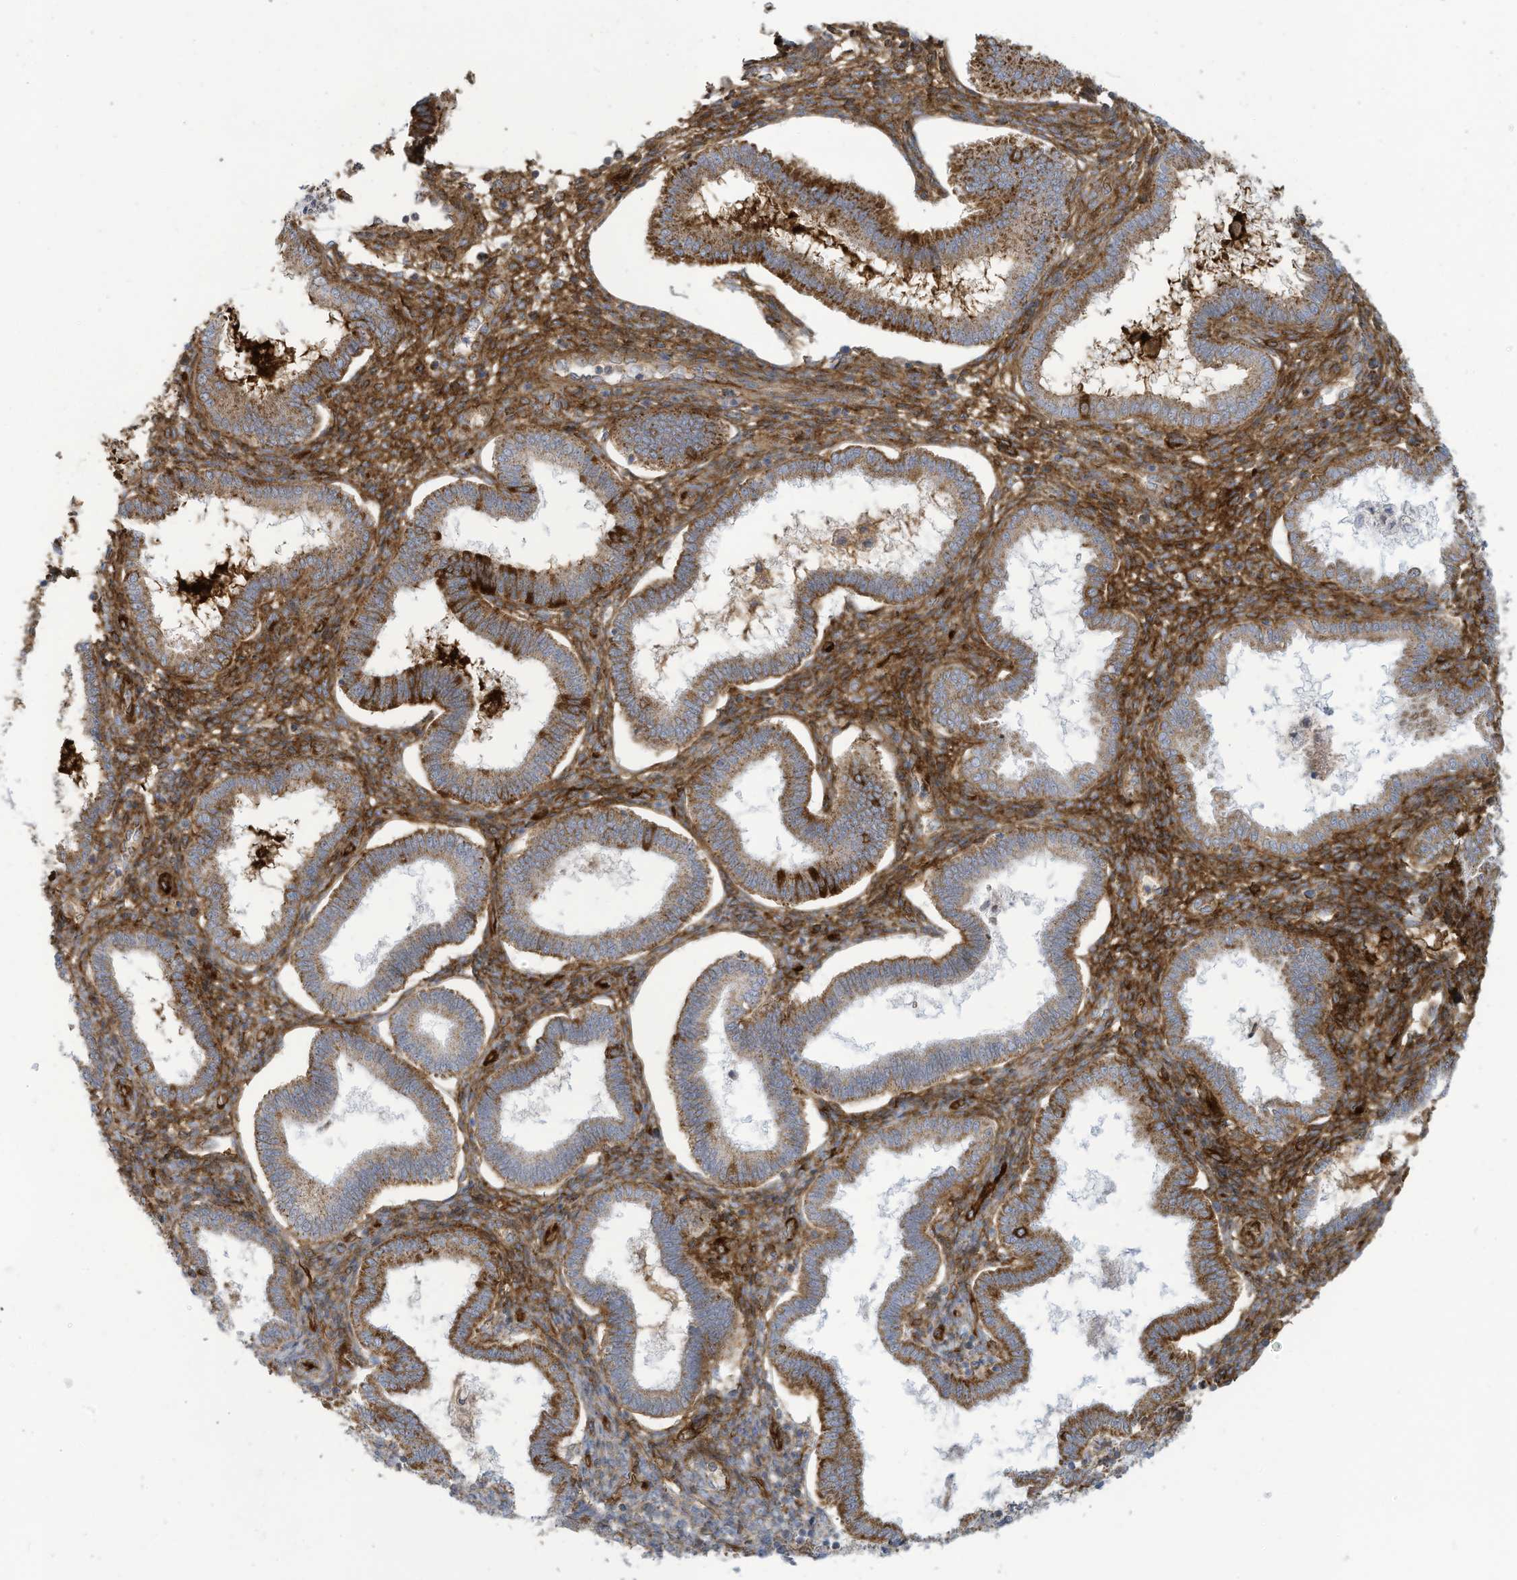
{"staining": {"intensity": "moderate", "quantity": "25%-75%", "location": "cytoplasmic/membranous"}, "tissue": "endometrium", "cell_type": "Cells in endometrial stroma", "image_type": "normal", "snomed": [{"axis": "morphology", "description": "Normal tissue, NOS"}, {"axis": "topography", "description": "Endometrium"}], "caption": "Protein staining by immunohistochemistry reveals moderate cytoplasmic/membranous staining in about 25%-75% of cells in endometrial stroma in benign endometrium.", "gene": "NLN", "patient": {"sex": "female", "age": 24}}